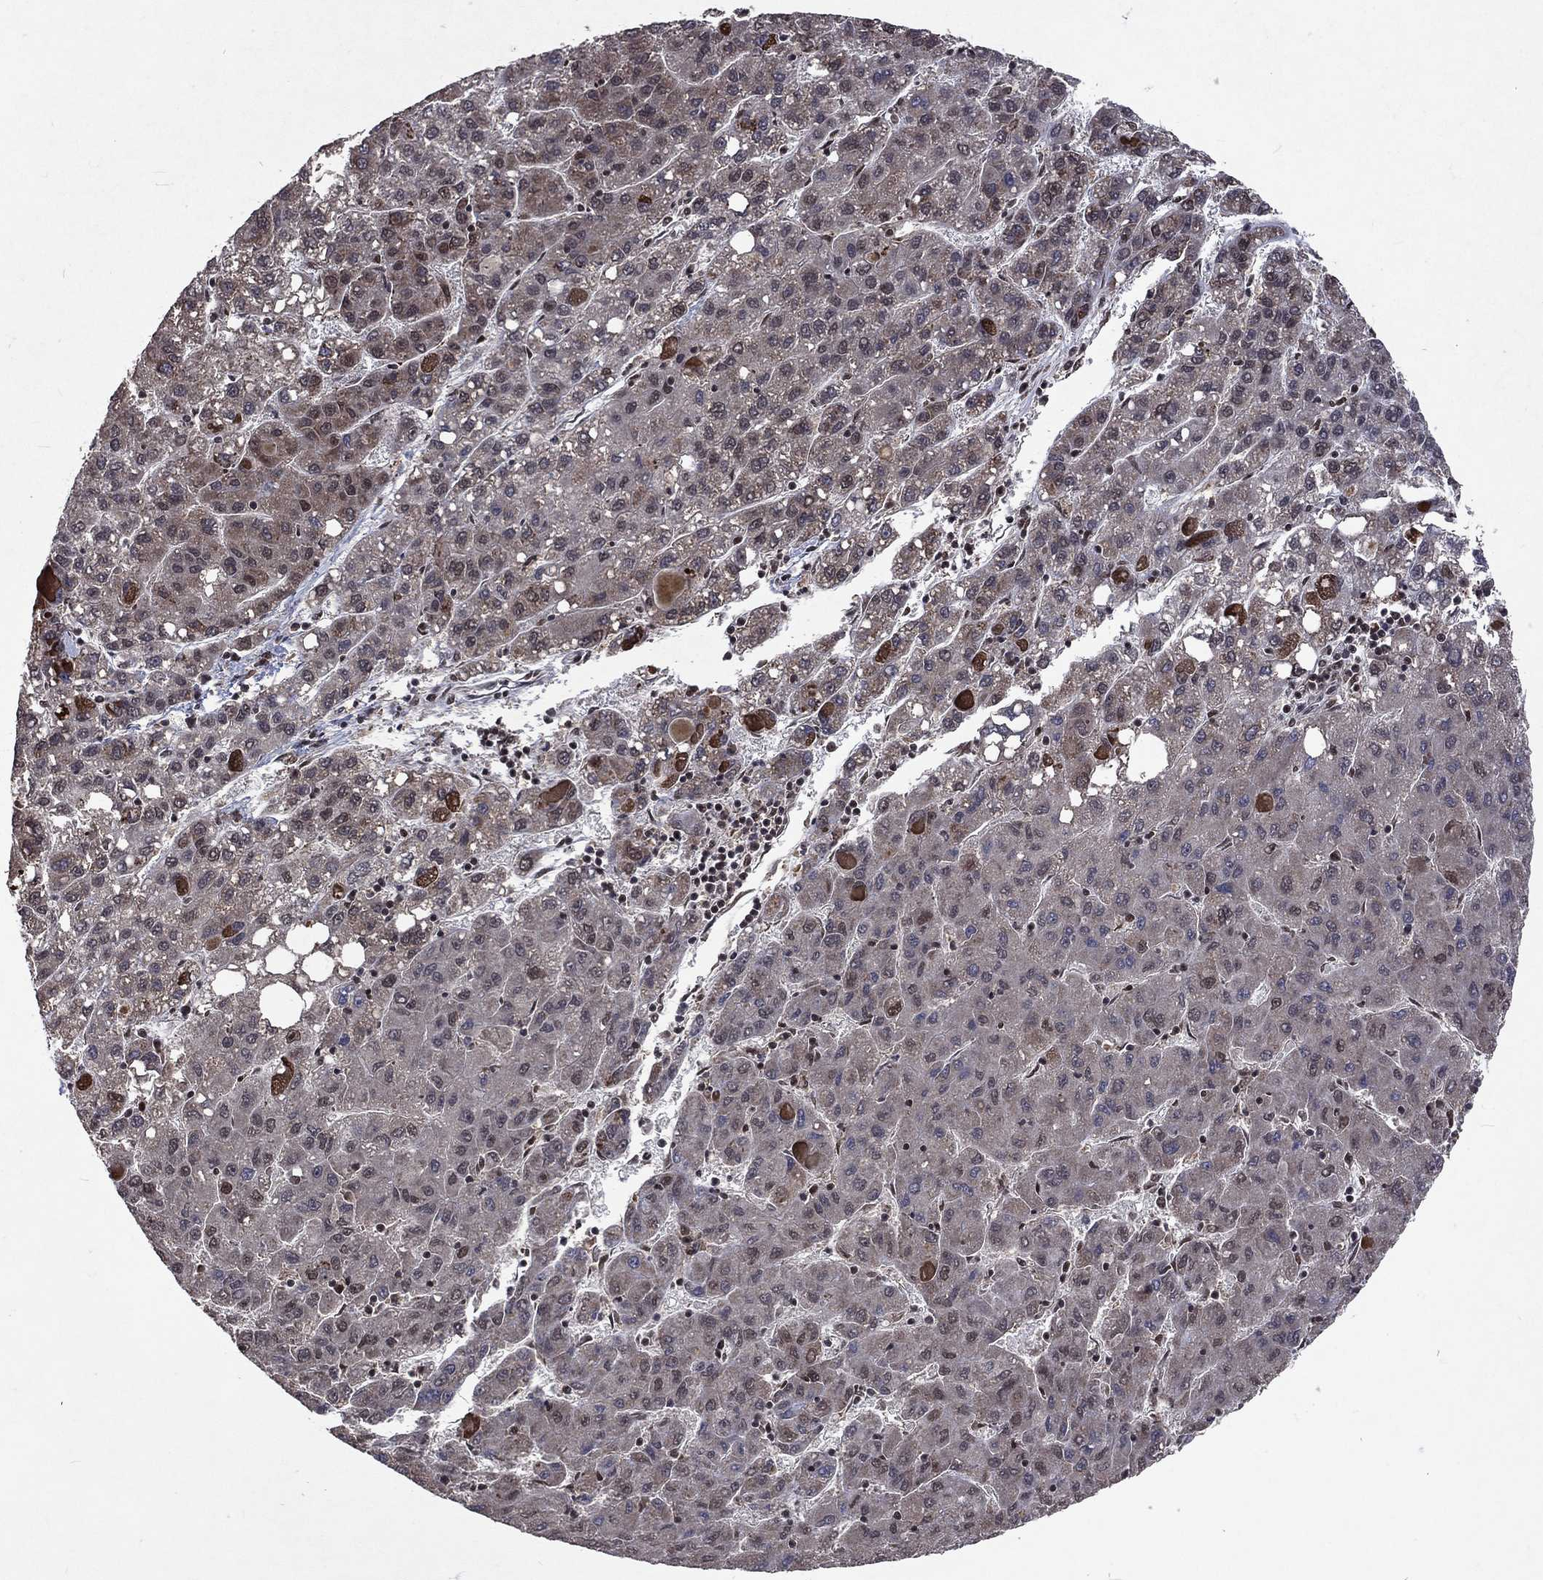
{"staining": {"intensity": "negative", "quantity": "none", "location": "none"}, "tissue": "liver cancer", "cell_type": "Tumor cells", "image_type": "cancer", "snomed": [{"axis": "morphology", "description": "Carcinoma, Hepatocellular, NOS"}, {"axis": "topography", "description": "Liver"}], "caption": "Immunohistochemistry of liver hepatocellular carcinoma displays no staining in tumor cells. (DAB (3,3'-diaminobenzidine) immunohistochemistry (IHC), high magnification).", "gene": "DMAP1", "patient": {"sex": "female", "age": 82}}